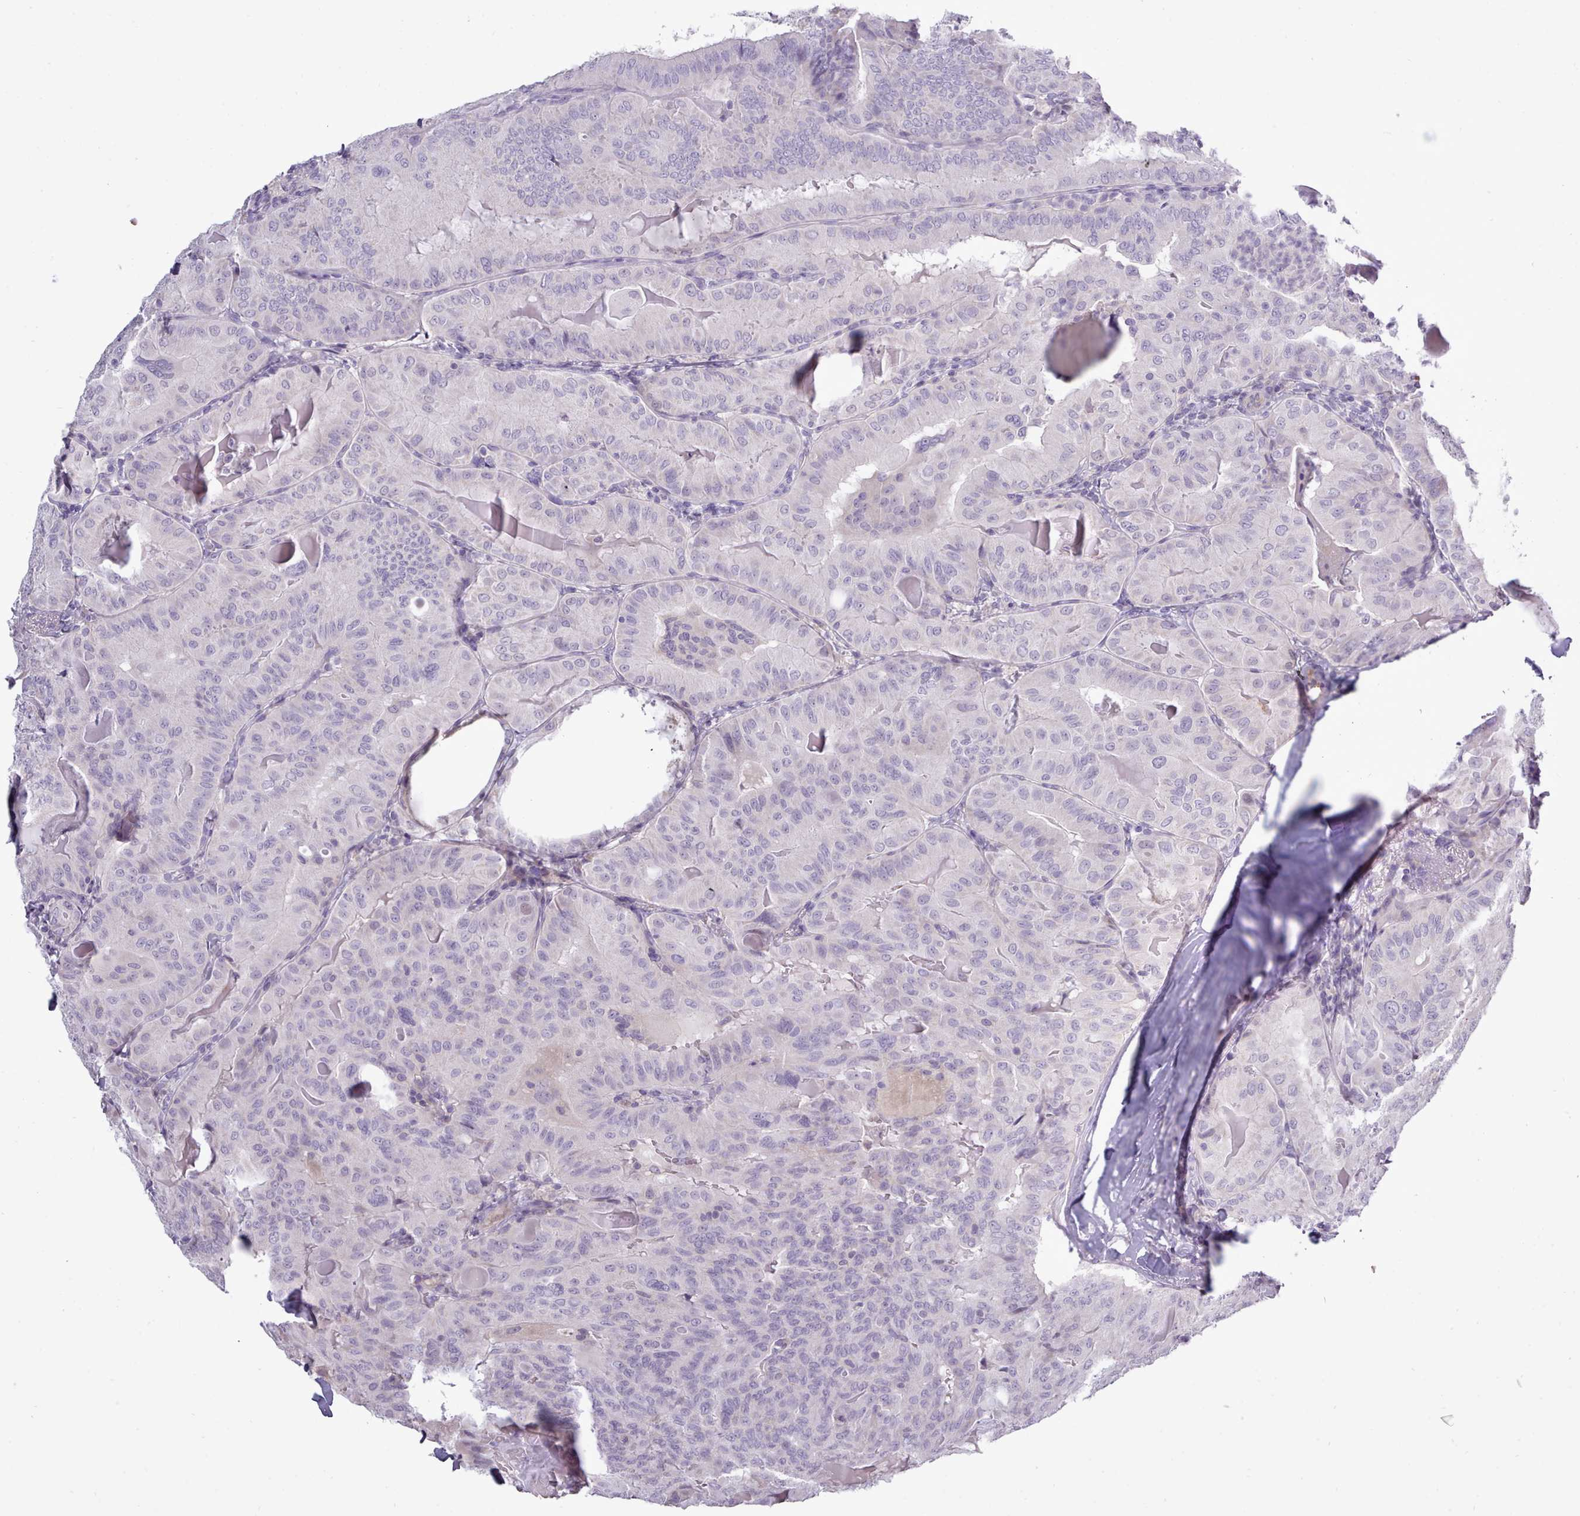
{"staining": {"intensity": "negative", "quantity": "none", "location": "none"}, "tissue": "thyroid cancer", "cell_type": "Tumor cells", "image_type": "cancer", "snomed": [{"axis": "morphology", "description": "Papillary adenocarcinoma, NOS"}, {"axis": "topography", "description": "Thyroid gland"}], "caption": "An image of thyroid cancer stained for a protein shows no brown staining in tumor cells. The staining was performed using DAB to visualize the protein expression in brown, while the nuclei were stained in blue with hematoxylin (Magnification: 20x).", "gene": "BDKRB2", "patient": {"sex": "female", "age": 68}}